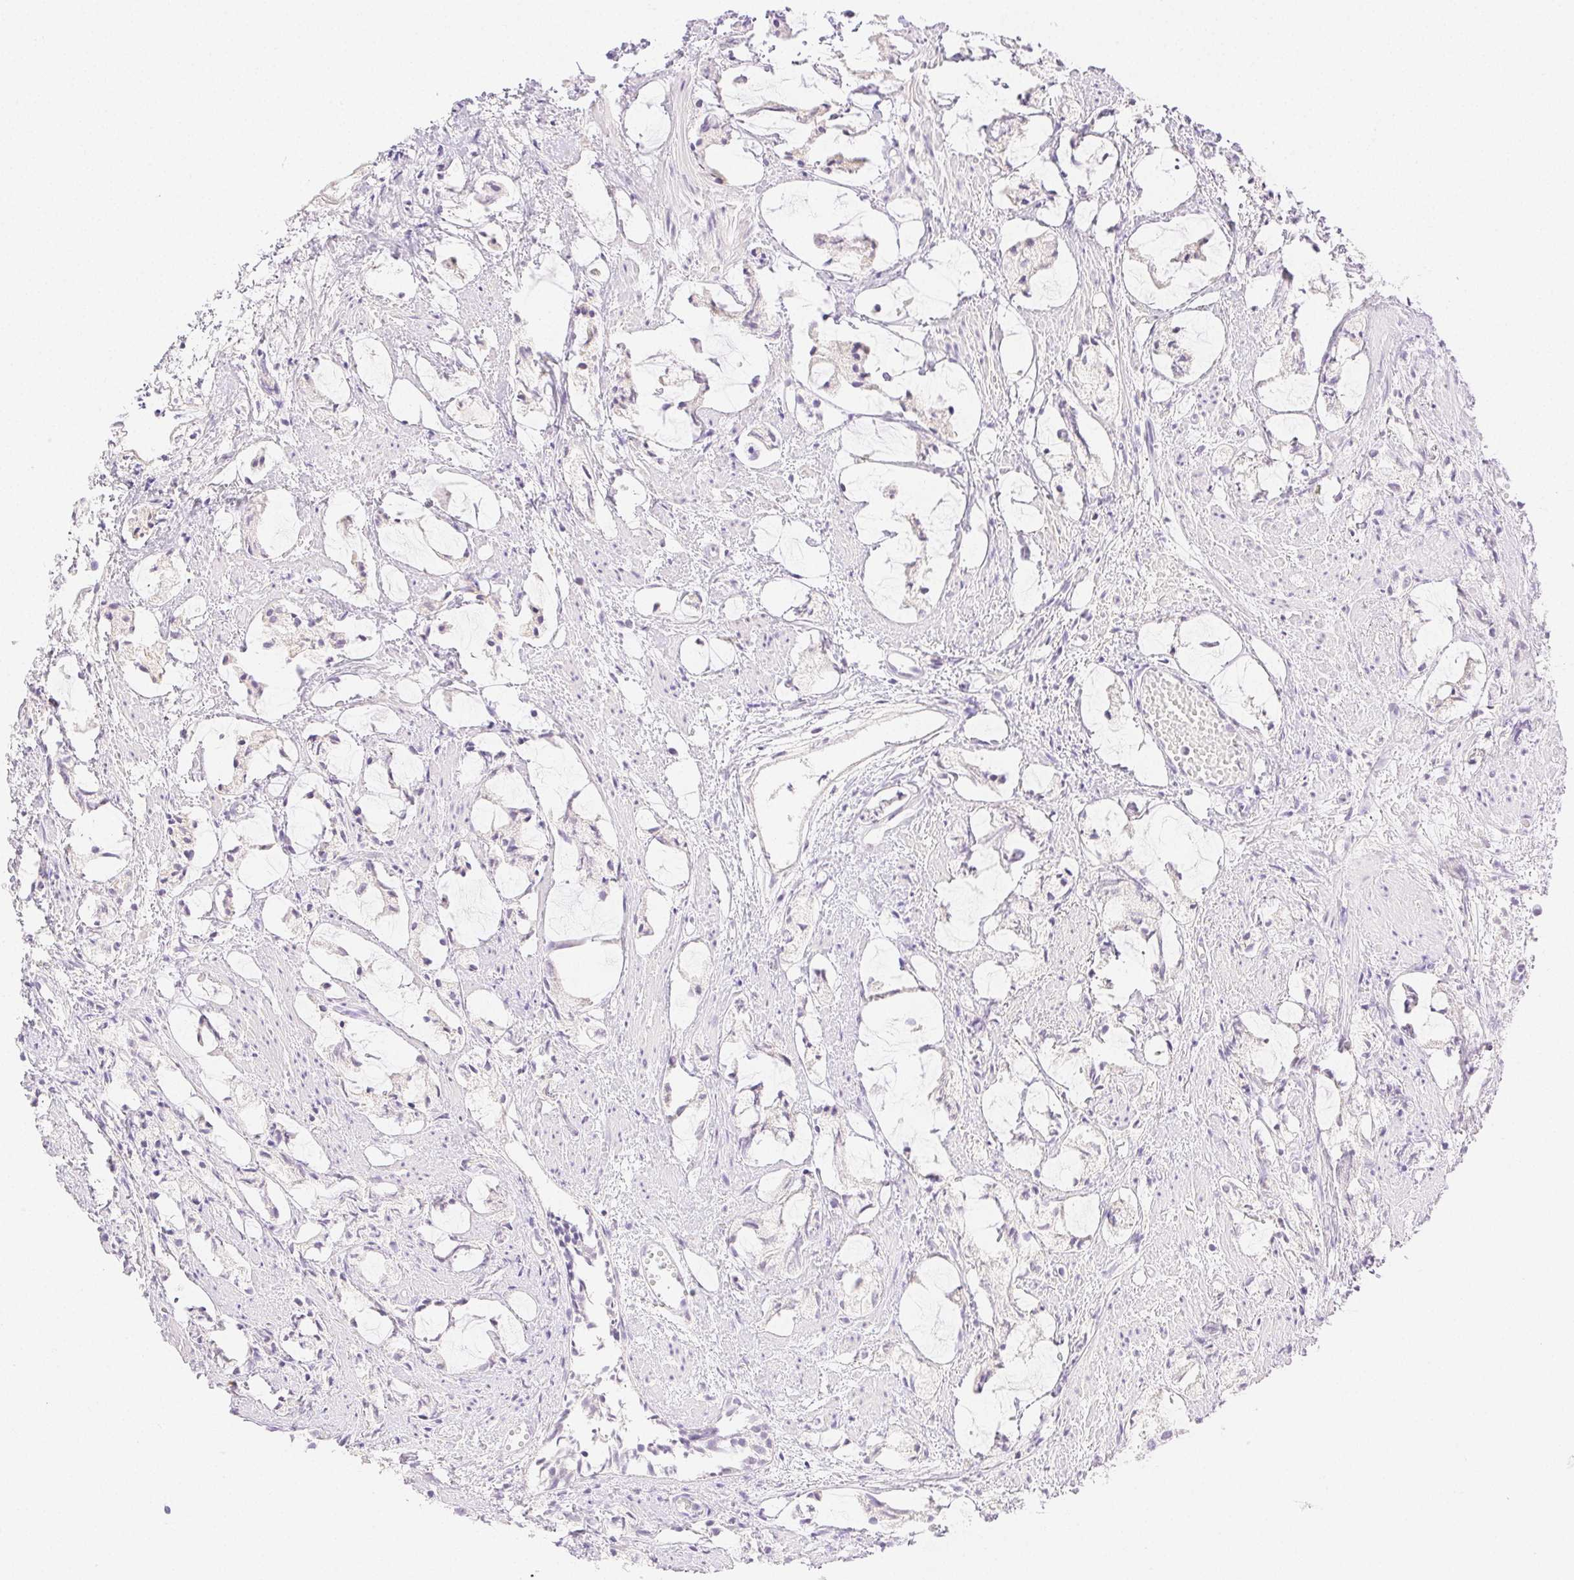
{"staining": {"intensity": "negative", "quantity": "none", "location": "none"}, "tissue": "prostate cancer", "cell_type": "Tumor cells", "image_type": "cancer", "snomed": [{"axis": "morphology", "description": "Adenocarcinoma, High grade"}, {"axis": "topography", "description": "Prostate"}], "caption": "Human prostate cancer (adenocarcinoma (high-grade)) stained for a protein using immunohistochemistry displays no expression in tumor cells.", "gene": "SPACA4", "patient": {"sex": "male", "age": 85}}